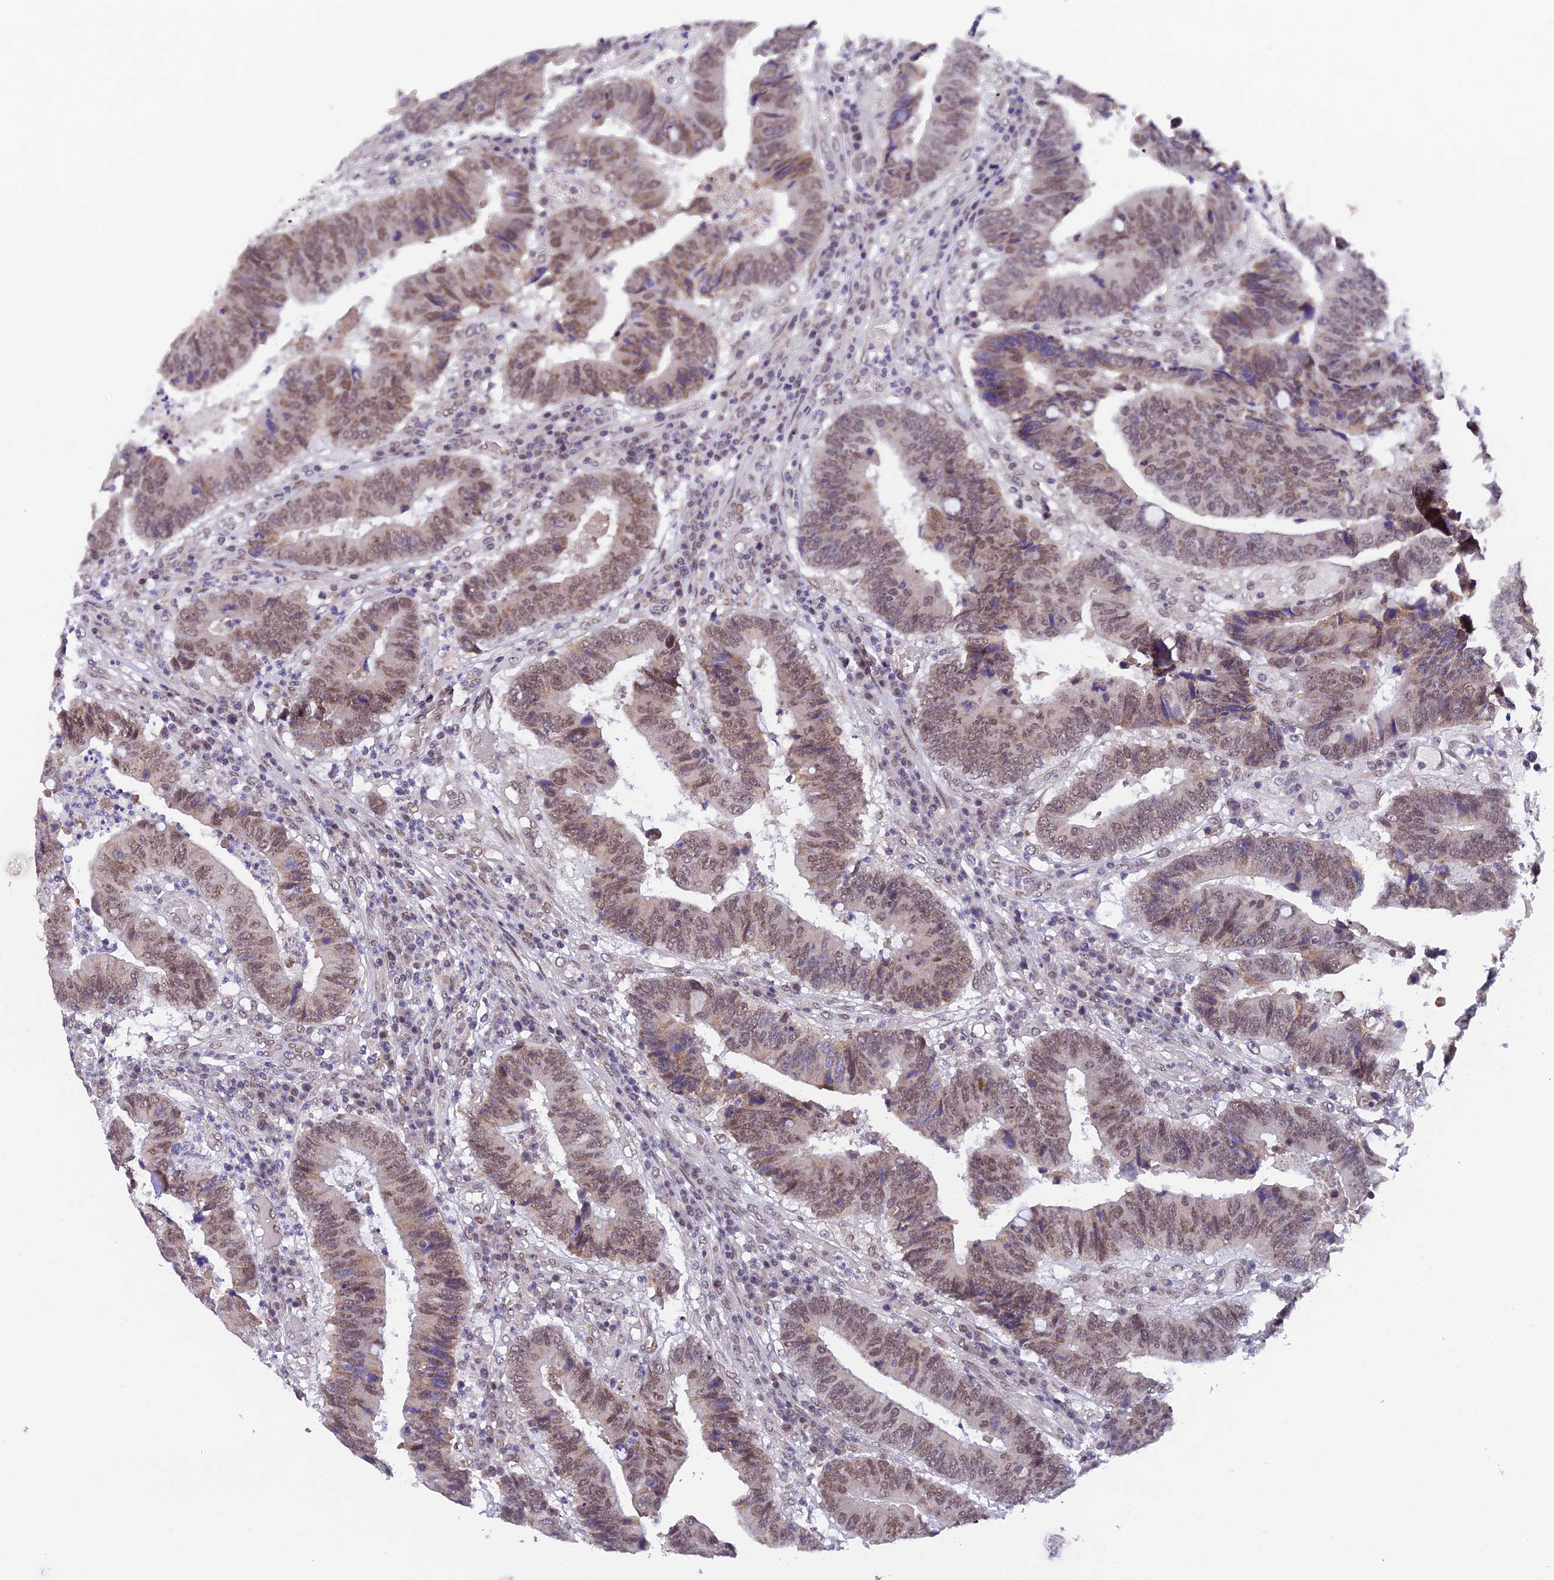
{"staining": {"intensity": "moderate", "quantity": ">75%", "location": "cytoplasmic/membranous,nuclear"}, "tissue": "colorectal cancer", "cell_type": "Tumor cells", "image_type": "cancer", "snomed": [{"axis": "morphology", "description": "Adenocarcinoma, NOS"}, {"axis": "topography", "description": "Rectum"}], "caption": "A brown stain highlights moderate cytoplasmic/membranous and nuclear staining of a protein in adenocarcinoma (colorectal) tumor cells.", "gene": "C2orf49", "patient": {"sex": "male", "age": 84}}